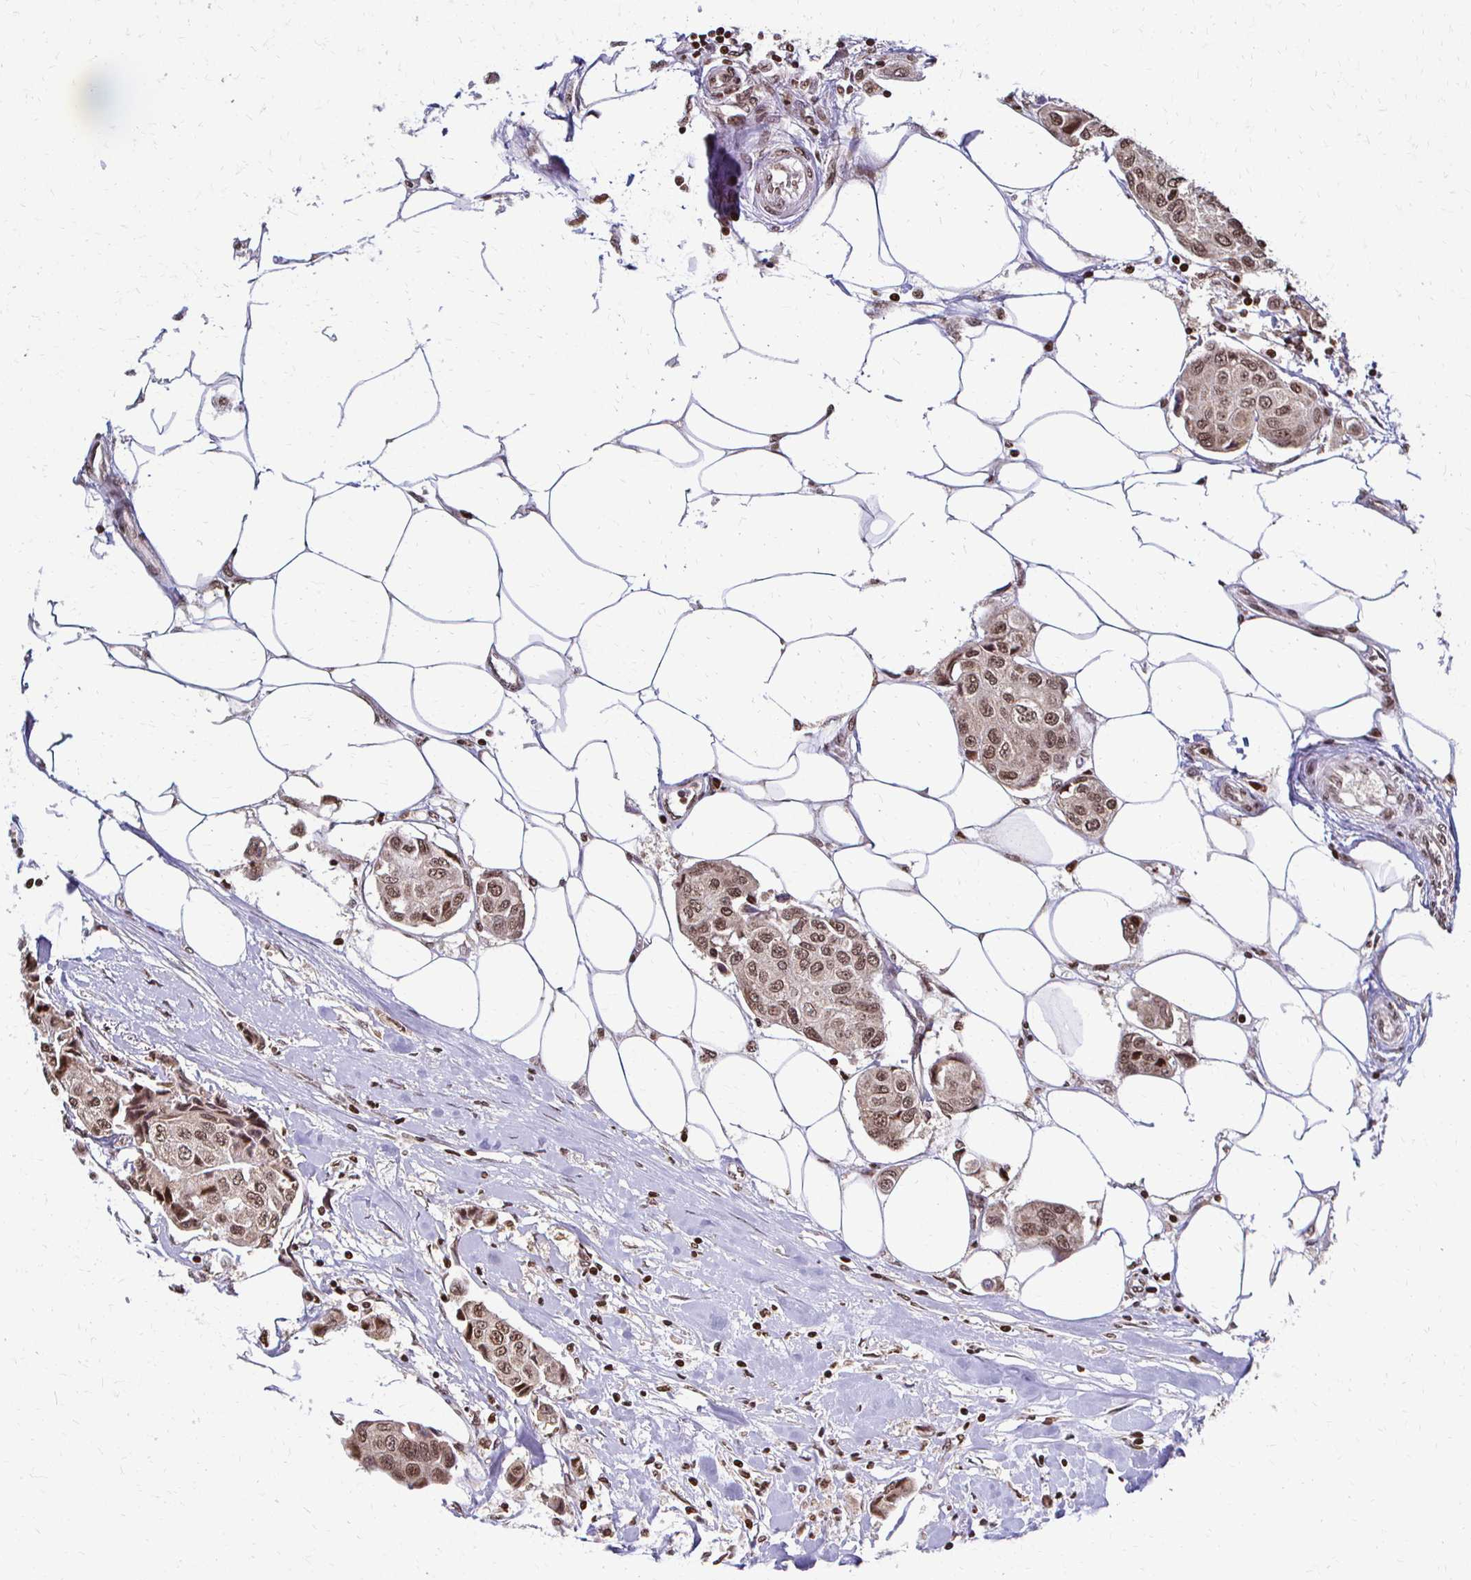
{"staining": {"intensity": "moderate", "quantity": ">75%", "location": "nuclear"}, "tissue": "breast cancer", "cell_type": "Tumor cells", "image_type": "cancer", "snomed": [{"axis": "morphology", "description": "Duct carcinoma"}, {"axis": "topography", "description": "Breast"}, {"axis": "topography", "description": "Lymph node"}], "caption": "A brown stain highlights moderate nuclear expression of a protein in breast cancer tumor cells.", "gene": "HOXA9", "patient": {"sex": "female", "age": 80}}